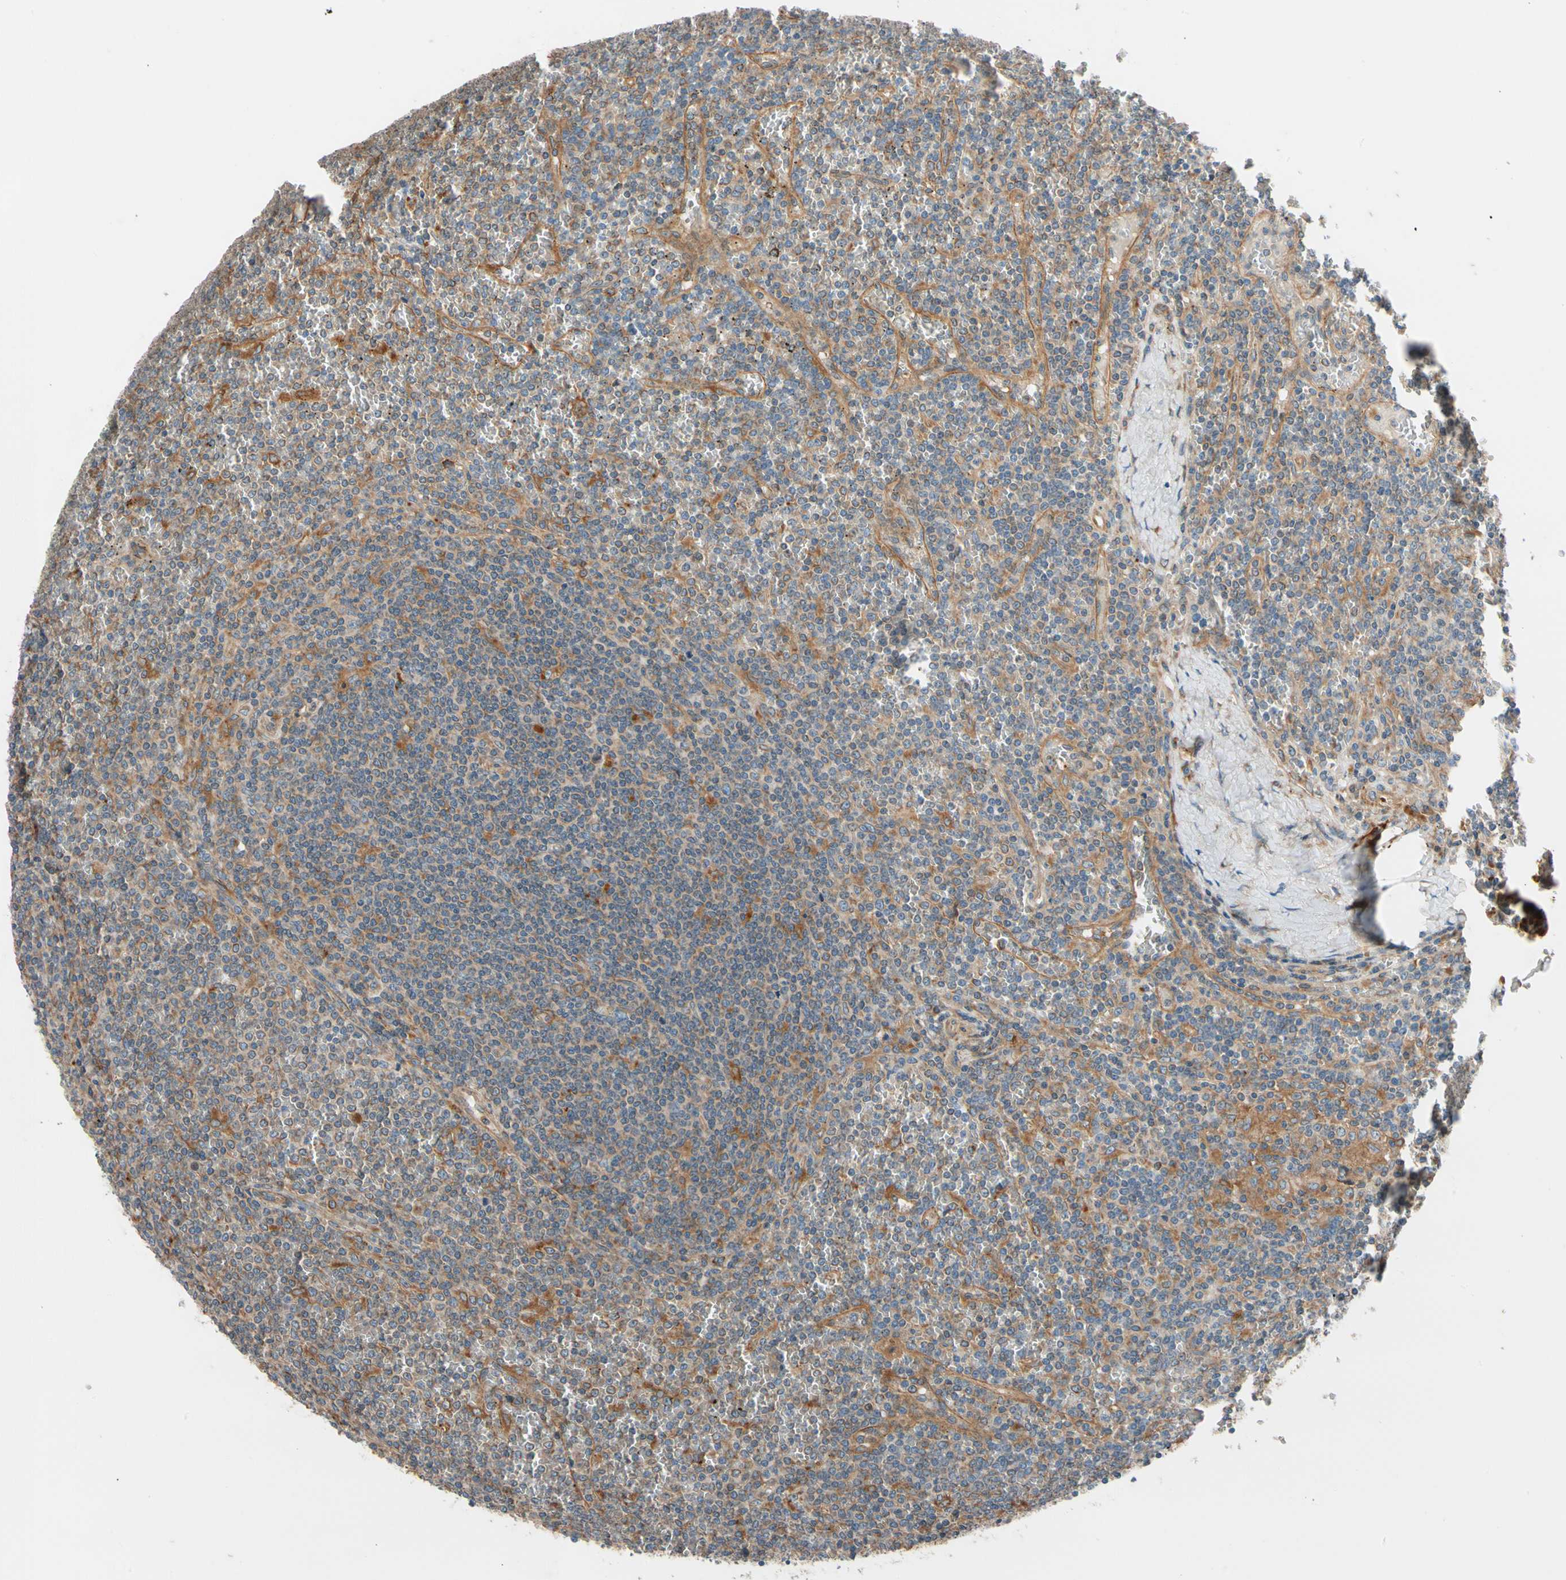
{"staining": {"intensity": "moderate", "quantity": "25%-75%", "location": "cytoplasmic/membranous"}, "tissue": "lymphoma", "cell_type": "Tumor cells", "image_type": "cancer", "snomed": [{"axis": "morphology", "description": "Malignant lymphoma, non-Hodgkin's type, Low grade"}, {"axis": "topography", "description": "Spleen"}], "caption": "DAB immunohistochemical staining of lymphoma reveals moderate cytoplasmic/membranous protein staining in approximately 25%-75% of tumor cells.", "gene": "PHYH", "patient": {"sex": "female", "age": 19}}